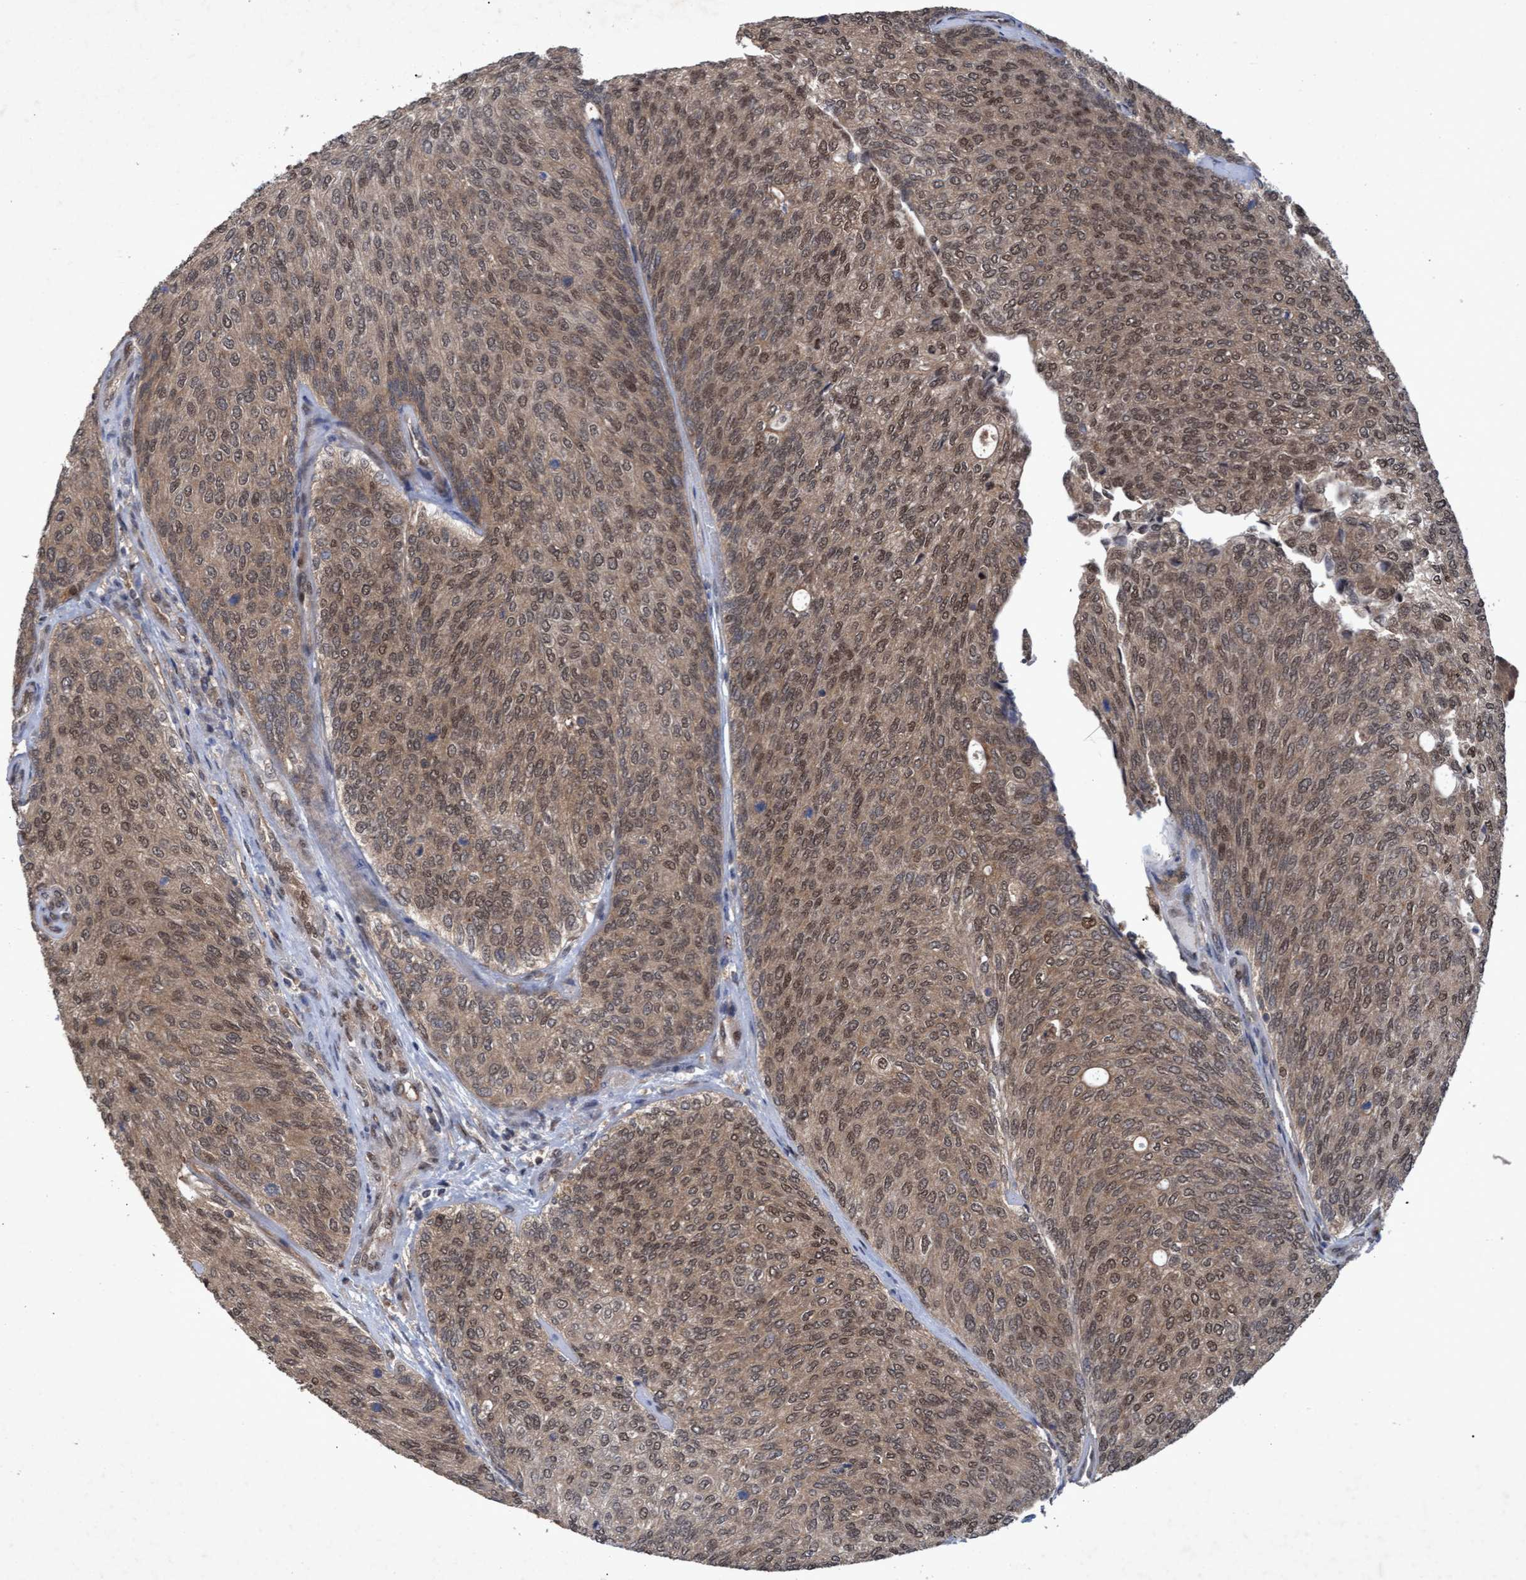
{"staining": {"intensity": "moderate", "quantity": ">75%", "location": "cytoplasmic/membranous,nuclear"}, "tissue": "urothelial cancer", "cell_type": "Tumor cells", "image_type": "cancer", "snomed": [{"axis": "morphology", "description": "Urothelial carcinoma, Low grade"}, {"axis": "topography", "description": "Urinary bladder"}], "caption": "The histopathology image shows staining of low-grade urothelial carcinoma, revealing moderate cytoplasmic/membranous and nuclear protein staining (brown color) within tumor cells.", "gene": "PSMB6", "patient": {"sex": "female", "age": 79}}